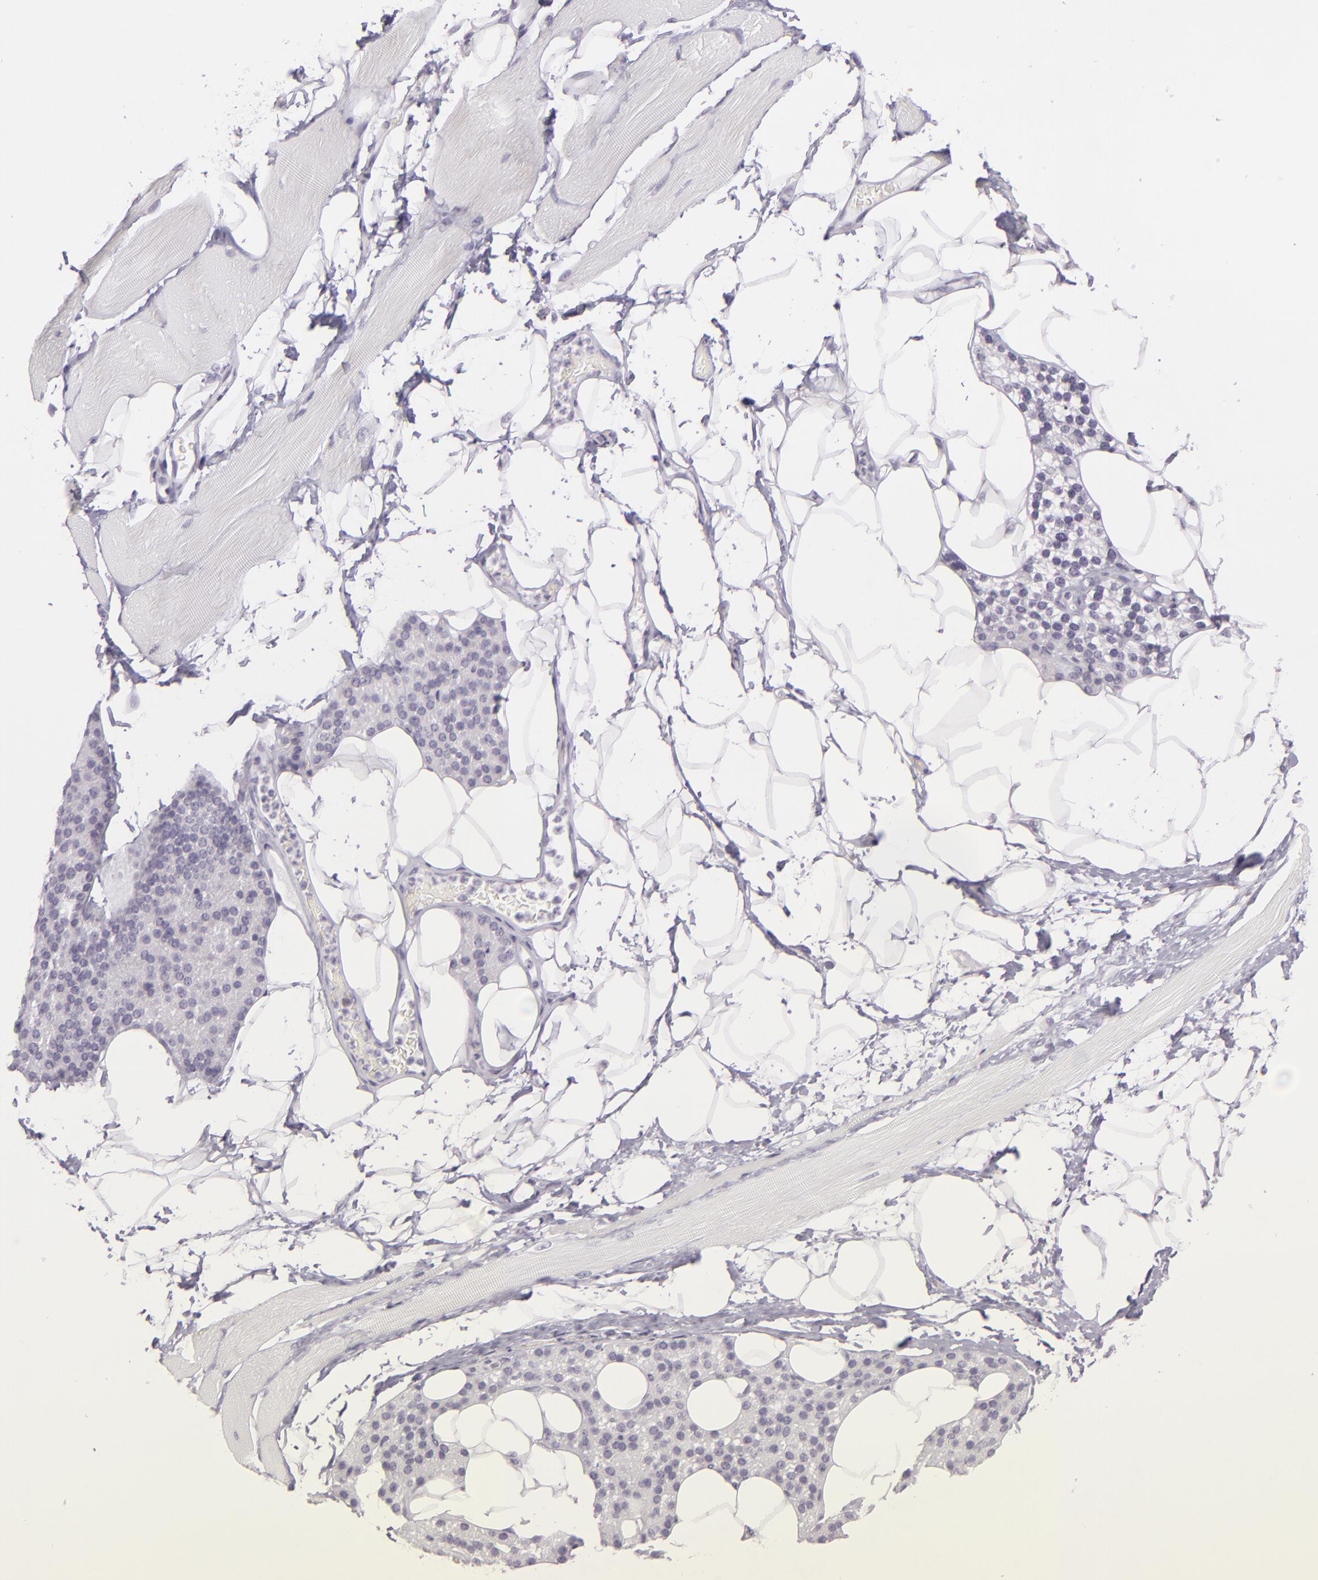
{"staining": {"intensity": "negative", "quantity": "none", "location": "none"}, "tissue": "skeletal muscle", "cell_type": "Myocytes", "image_type": "normal", "snomed": [{"axis": "morphology", "description": "Normal tissue, NOS"}, {"axis": "topography", "description": "Skeletal muscle"}, {"axis": "topography", "description": "Parathyroid gland"}], "caption": "High magnification brightfield microscopy of benign skeletal muscle stained with DAB (brown) and counterstained with hematoxylin (blue): myocytes show no significant expression. The staining was performed using DAB to visualize the protein expression in brown, while the nuclei were stained in blue with hematoxylin (Magnification: 20x).", "gene": "MCM3", "patient": {"sex": "female", "age": 37}}